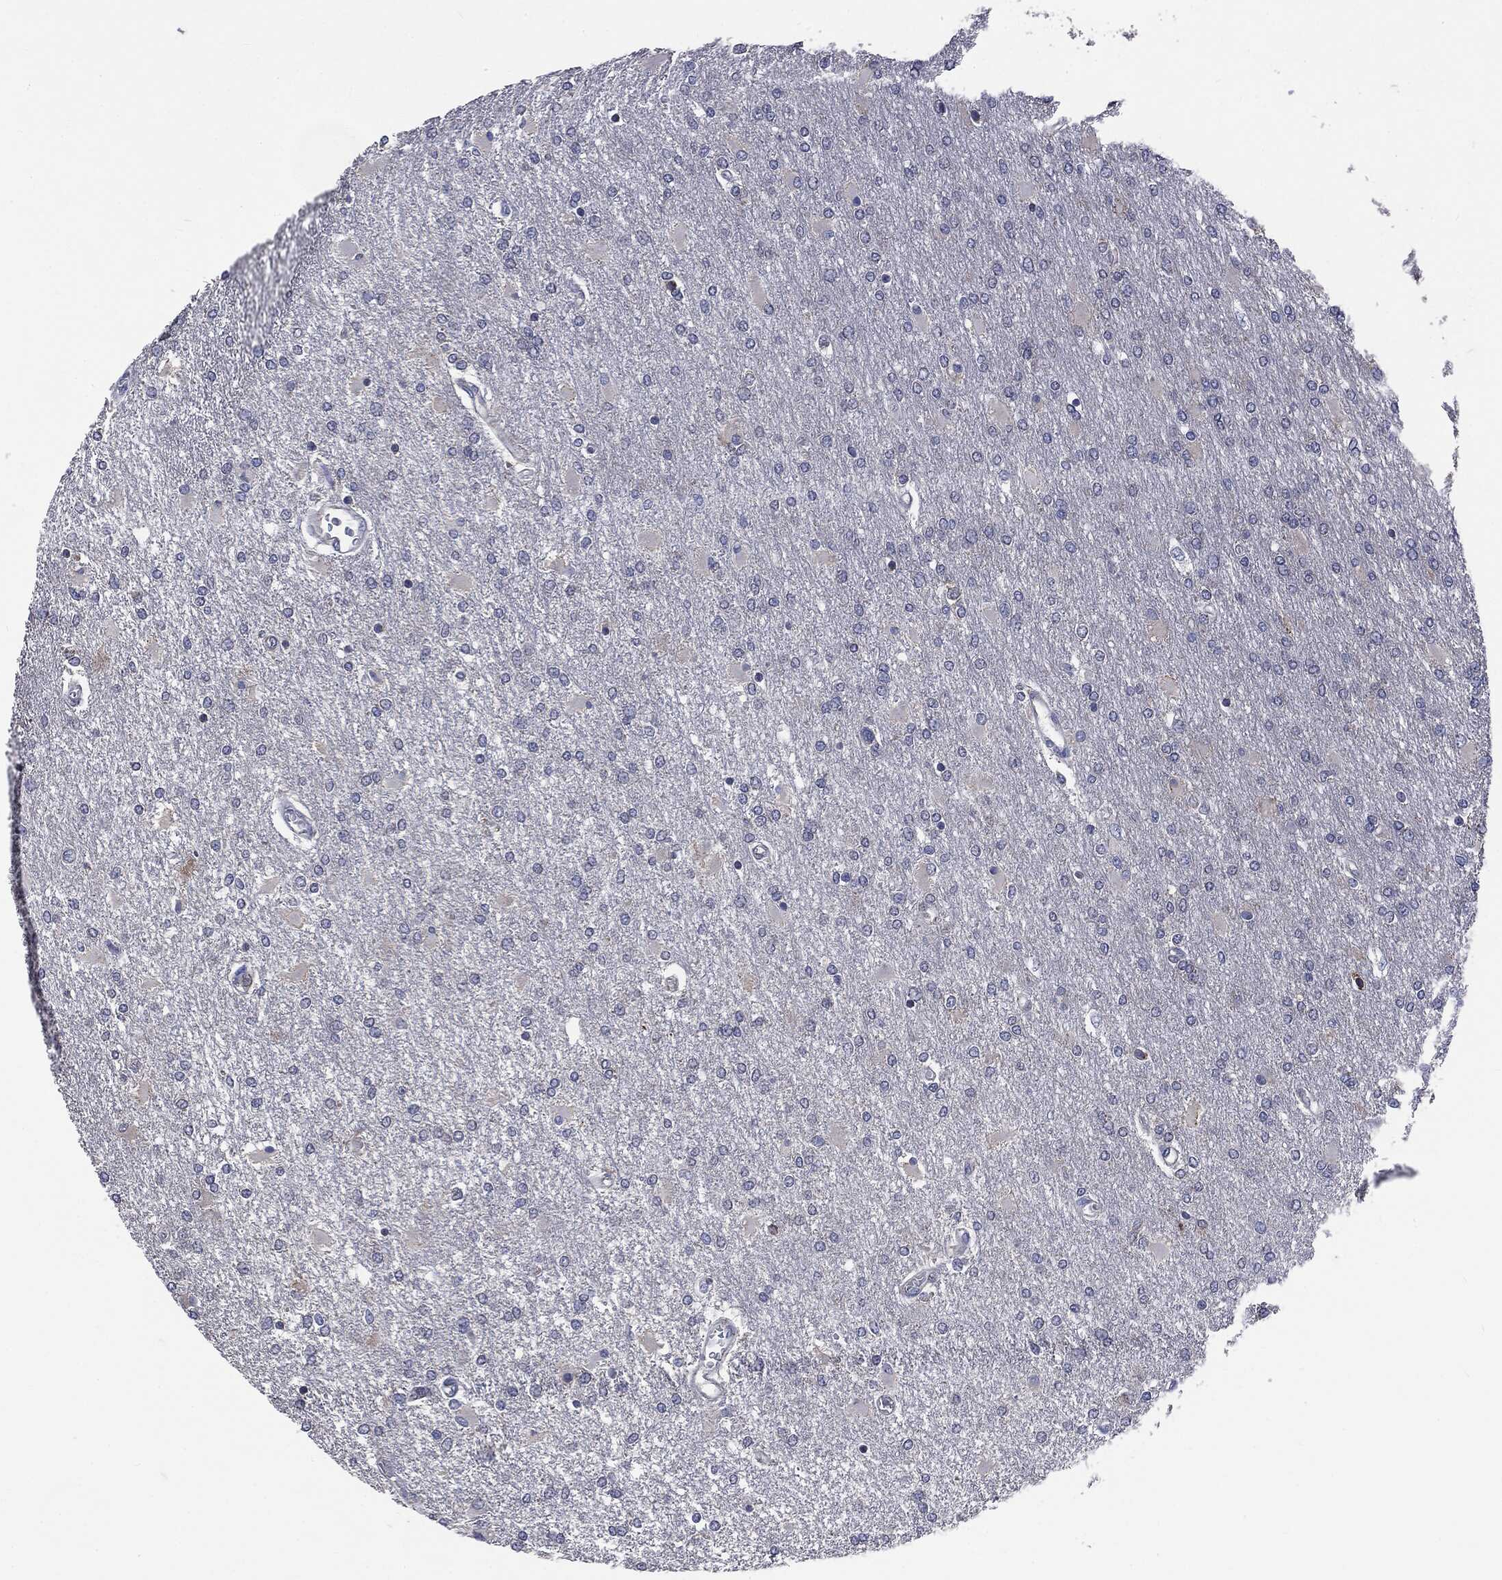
{"staining": {"intensity": "negative", "quantity": "none", "location": "none"}, "tissue": "glioma", "cell_type": "Tumor cells", "image_type": "cancer", "snomed": [{"axis": "morphology", "description": "Glioma, malignant, High grade"}, {"axis": "topography", "description": "Cerebral cortex"}], "caption": "Malignant glioma (high-grade) stained for a protein using immunohistochemistry displays no expression tumor cells.", "gene": "PTGS2", "patient": {"sex": "male", "age": 79}}